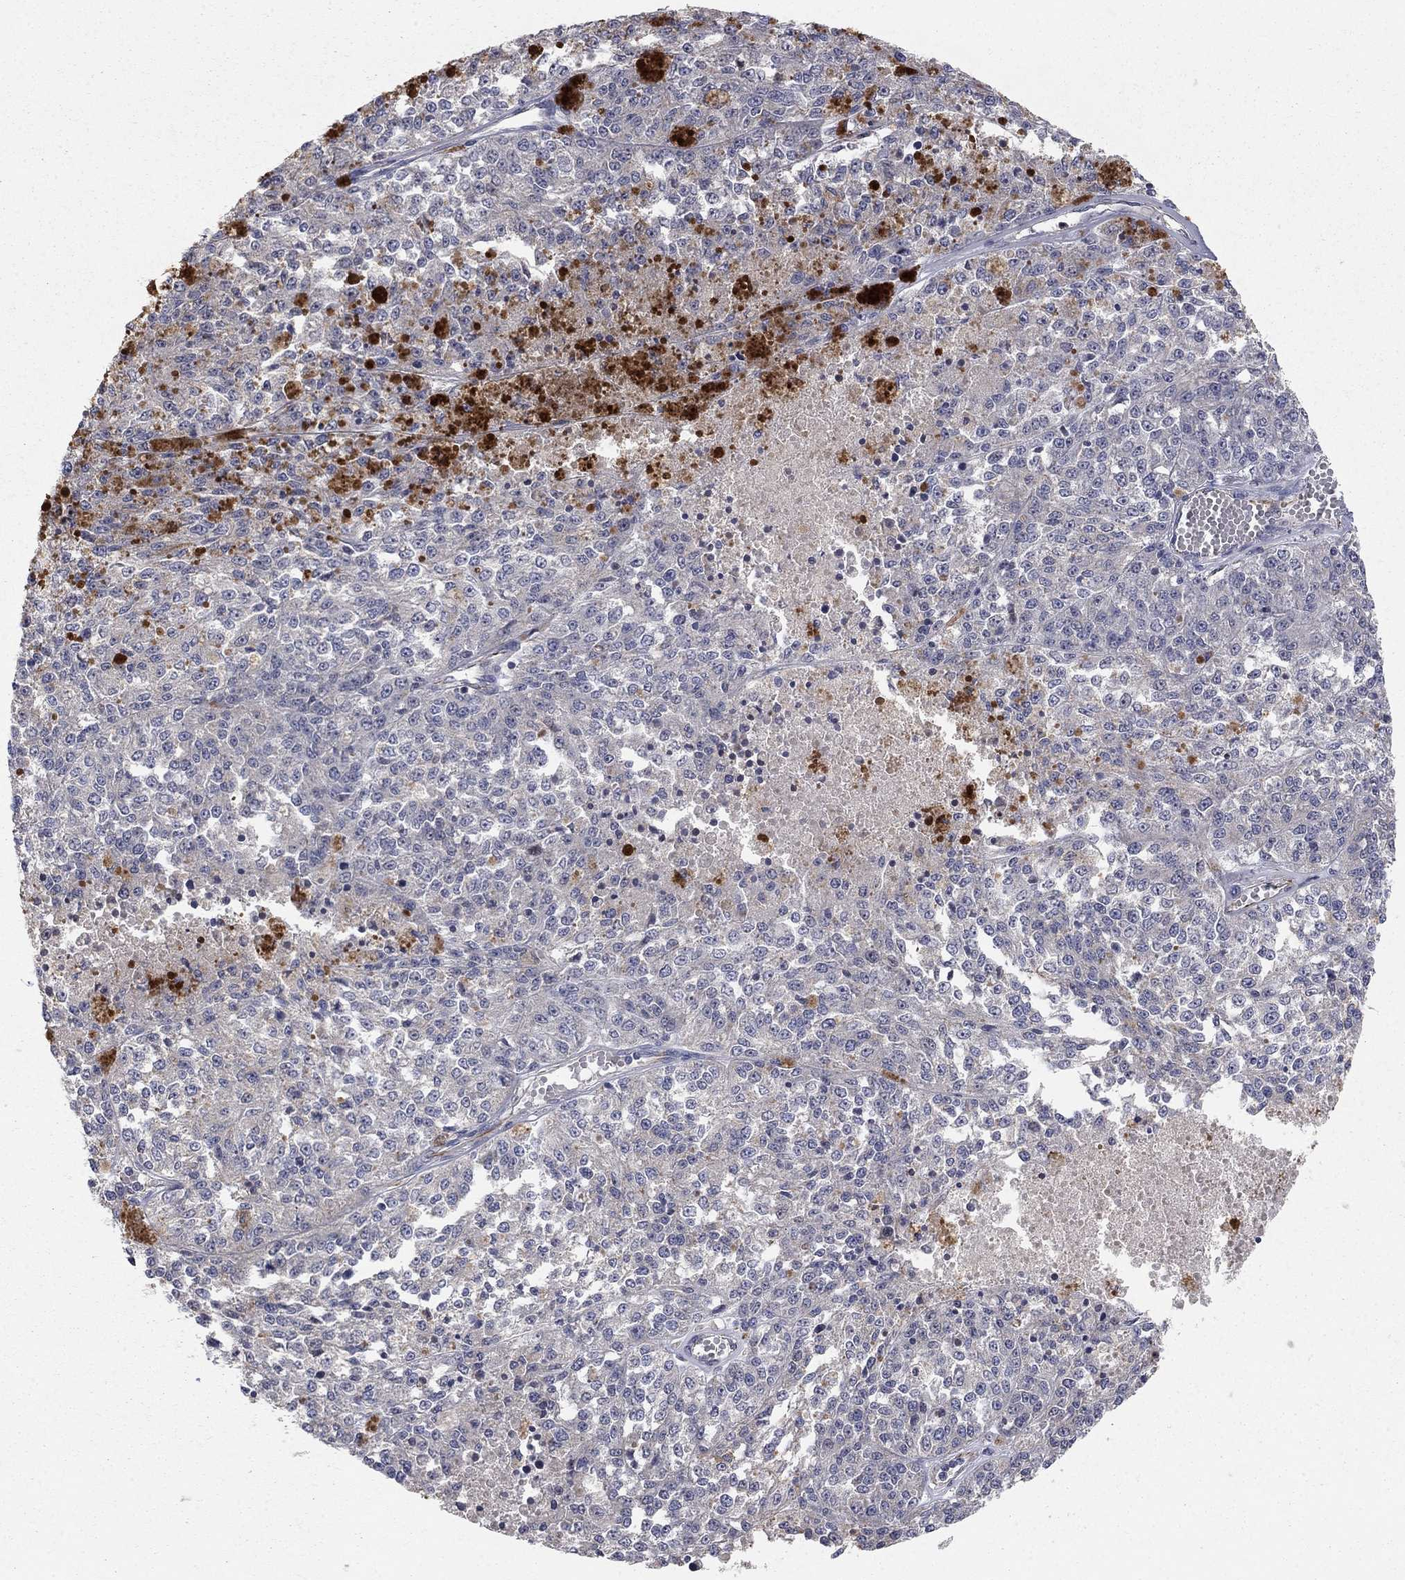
{"staining": {"intensity": "negative", "quantity": "none", "location": "none"}, "tissue": "melanoma", "cell_type": "Tumor cells", "image_type": "cancer", "snomed": [{"axis": "morphology", "description": "Malignant melanoma, Metastatic site"}, {"axis": "topography", "description": "Lymph node"}], "caption": "DAB immunohistochemical staining of malignant melanoma (metastatic site) displays no significant staining in tumor cells.", "gene": "MSRA", "patient": {"sex": "female", "age": 64}}